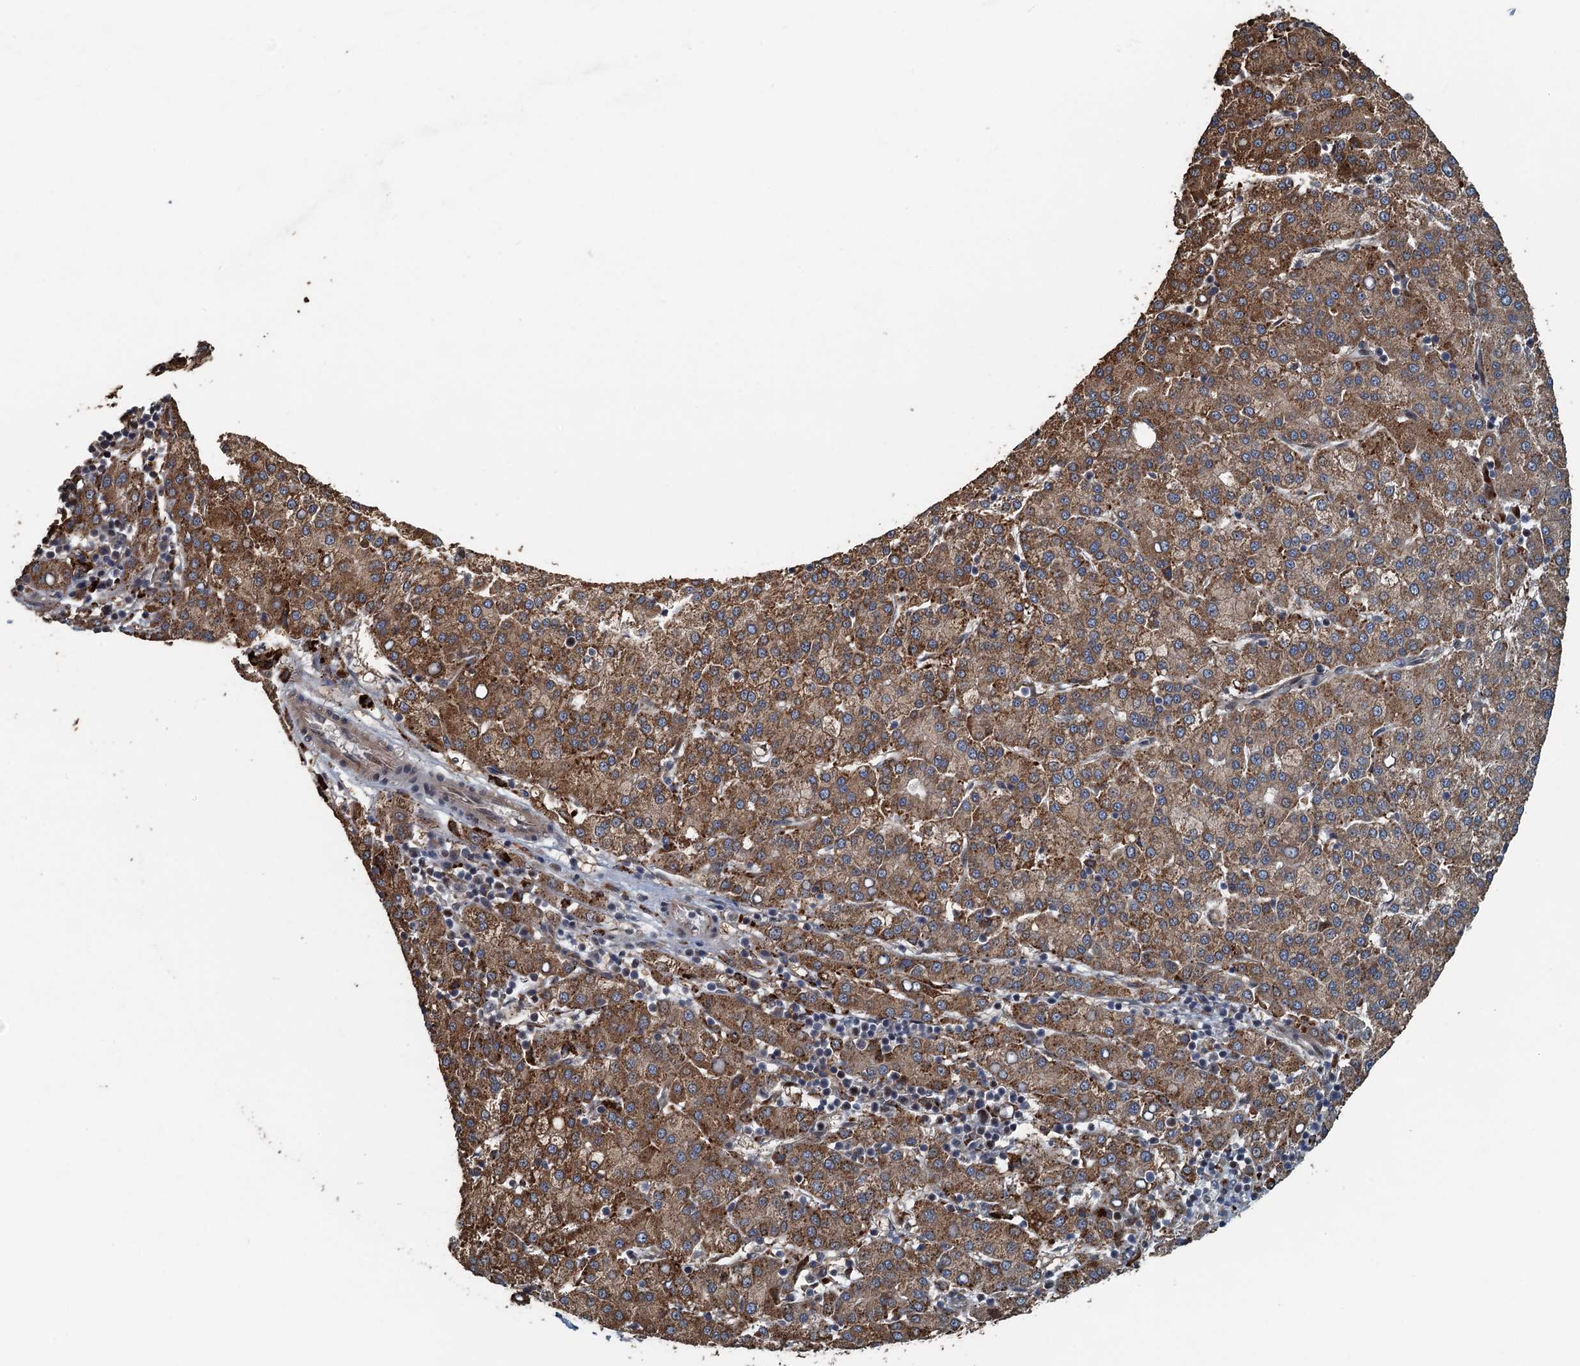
{"staining": {"intensity": "moderate", "quantity": ">75%", "location": "cytoplasmic/membranous"}, "tissue": "liver cancer", "cell_type": "Tumor cells", "image_type": "cancer", "snomed": [{"axis": "morphology", "description": "Carcinoma, Hepatocellular, NOS"}, {"axis": "topography", "description": "Liver"}], "caption": "Liver cancer was stained to show a protein in brown. There is medium levels of moderate cytoplasmic/membranous staining in approximately >75% of tumor cells.", "gene": "AGRN", "patient": {"sex": "female", "age": 58}}